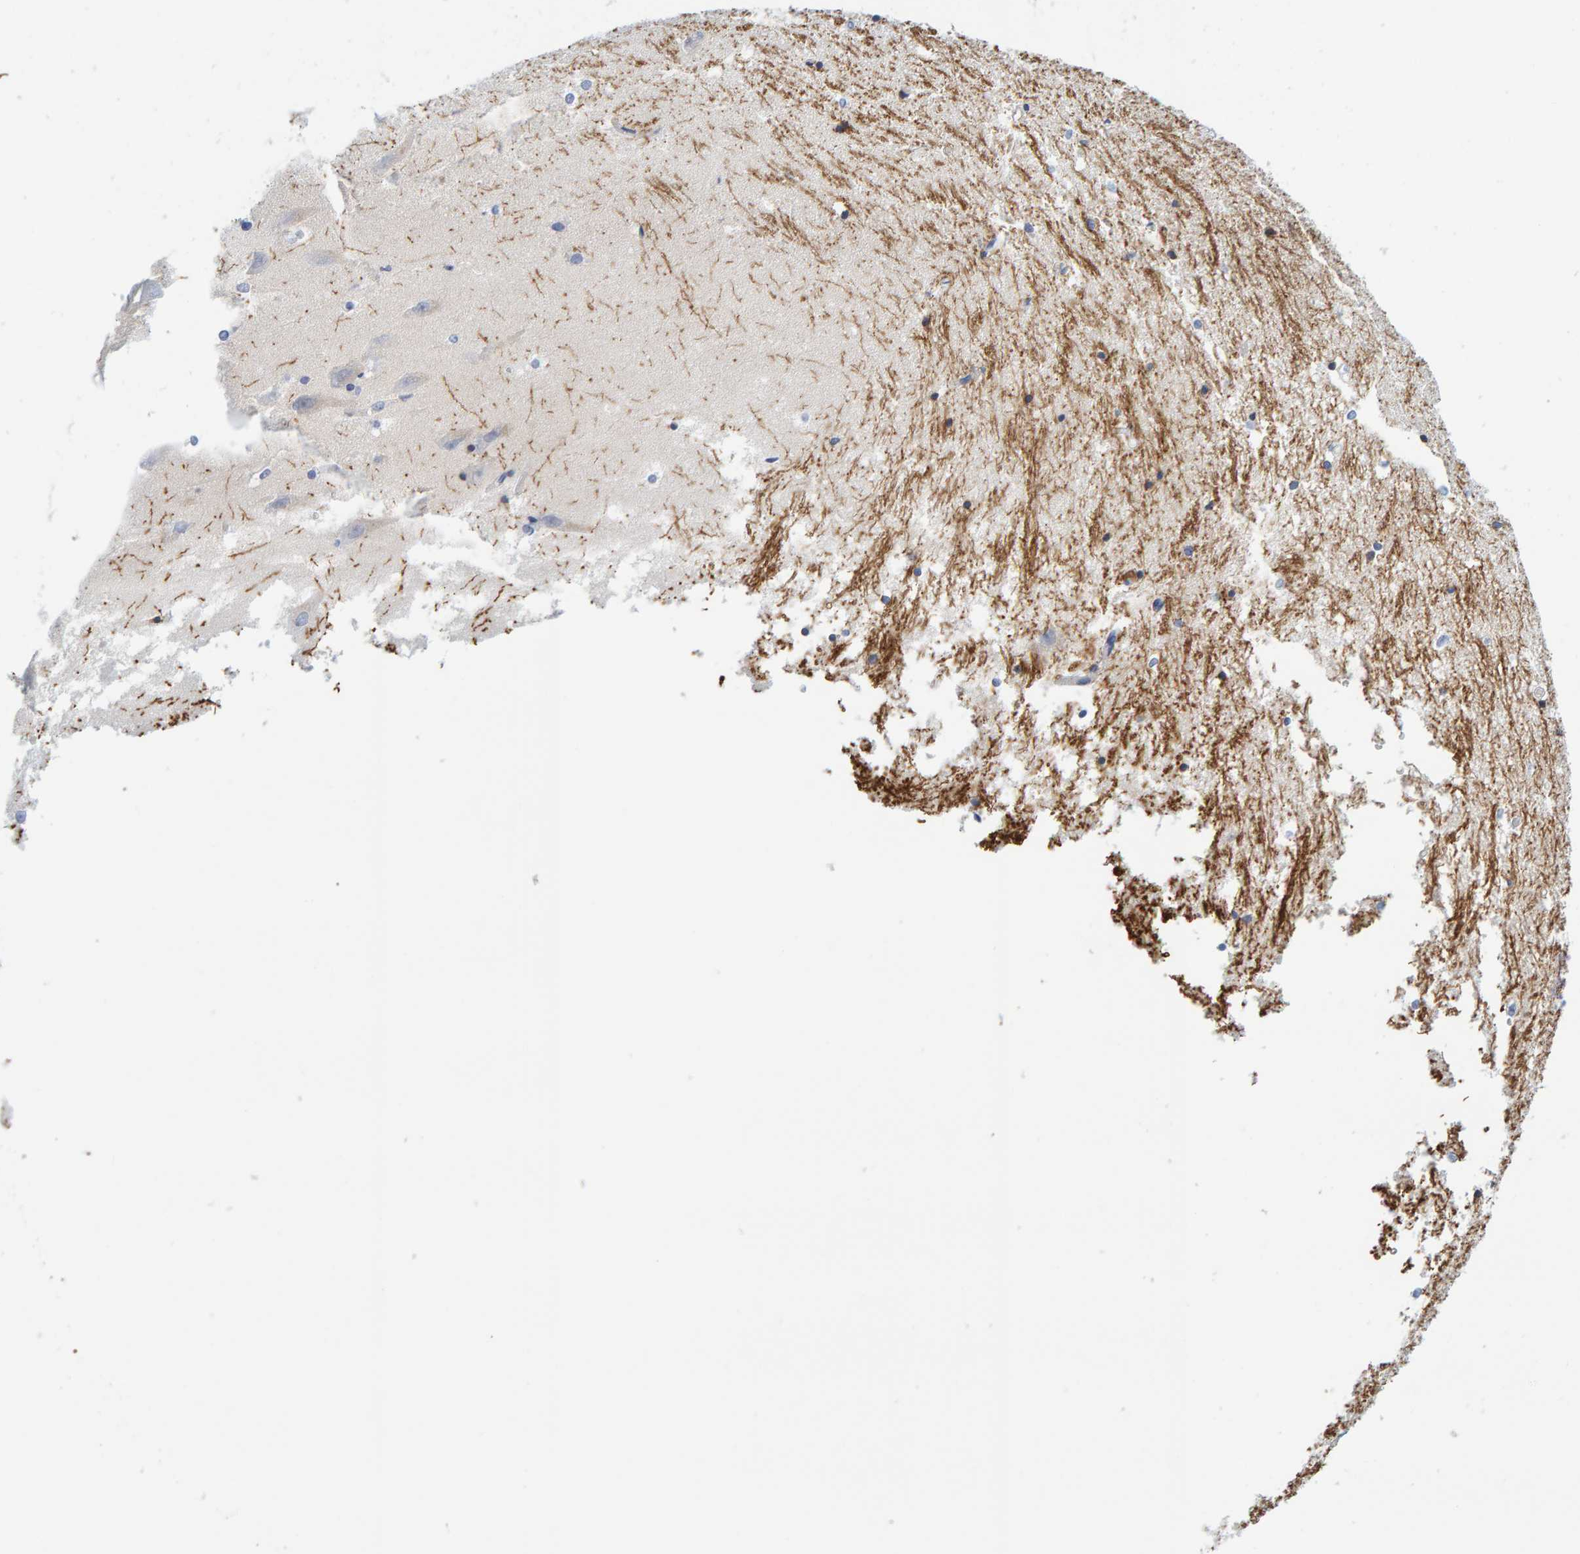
{"staining": {"intensity": "moderate", "quantity": "<25%", "location": "cytoplasmic/membranous"}, "tissue": "hippocampus", "cell_type": "Glial cells", "image_type": "normal", "snomed": [{"axis": "morphology", "description": "Normal tissue, NOS"}, {"axis": "topography", "description": "Hippocampus"}], "caption": "This histopathology image shows immunohistochemistry staining of unremarkable hippocampus, with low moderate cytoplasmic/membranous expression in about <25% of glial cells.", "gene": "MOG", "patient": {"sex": "male", "age": 45}}